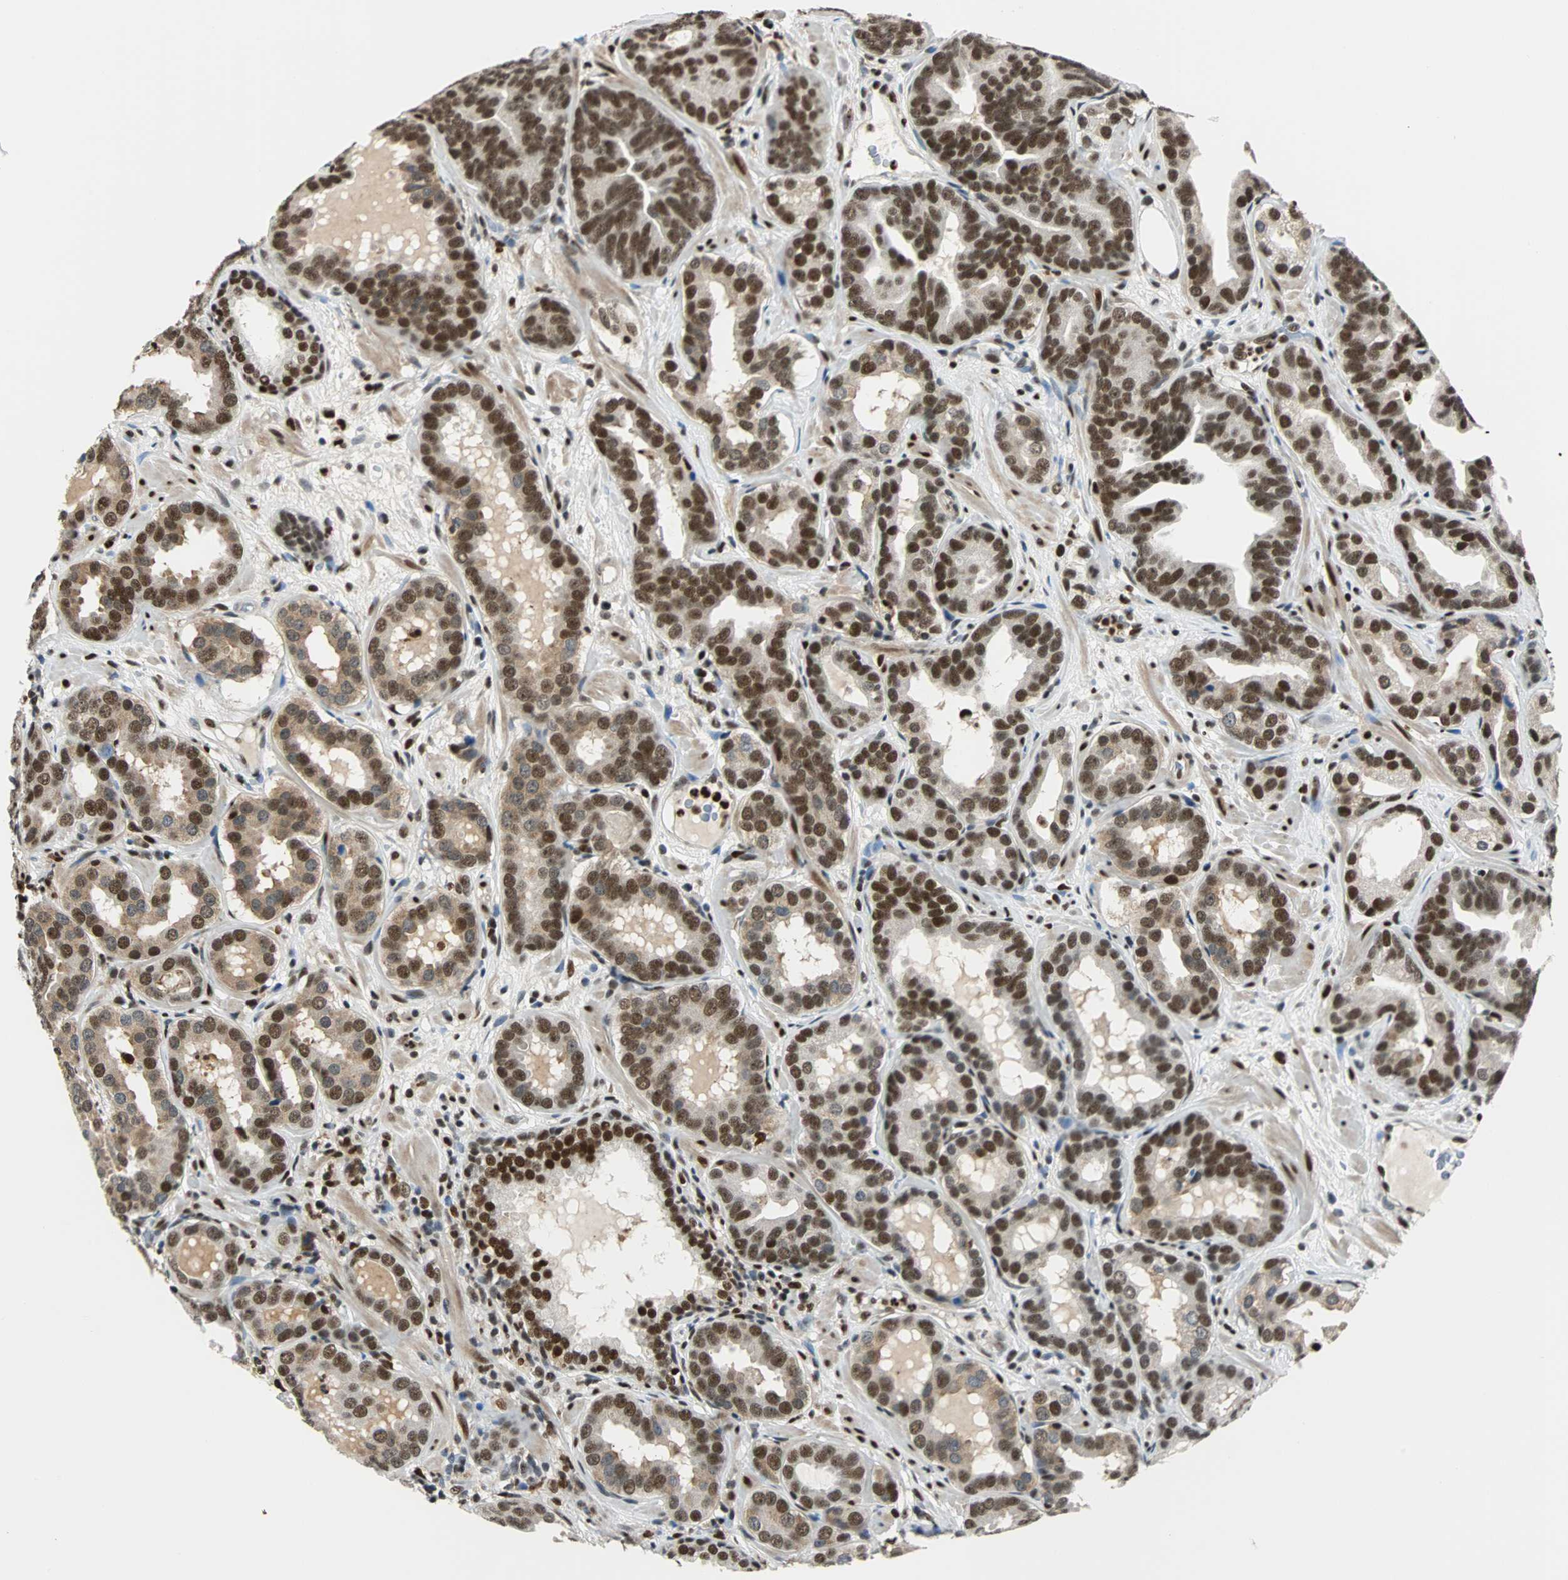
{"staining": {"intensity": "strong", "quantity": ">75%", "location": "cytoplasmic/membranous,nuclear"}, "tissue": "prostate cancer", "cell_type": "Tumor cells", "image_type": "cancer", "snomed": [{"axis": "morphology", "description": "Adenocarcinoma, Low grade"}, {"axis": "topography", "description": "Prostate"}], "caption": "This micrograph displays immunohistochemistry (IHC) staining of human prostate low-grade adenocarcinoma, with high strong cytoplasmic/membranous and nuclear staining in approximately >75% of tumor cells.", "gene": "XRCC4", "patient": {"sex": "male", "age": 59}}